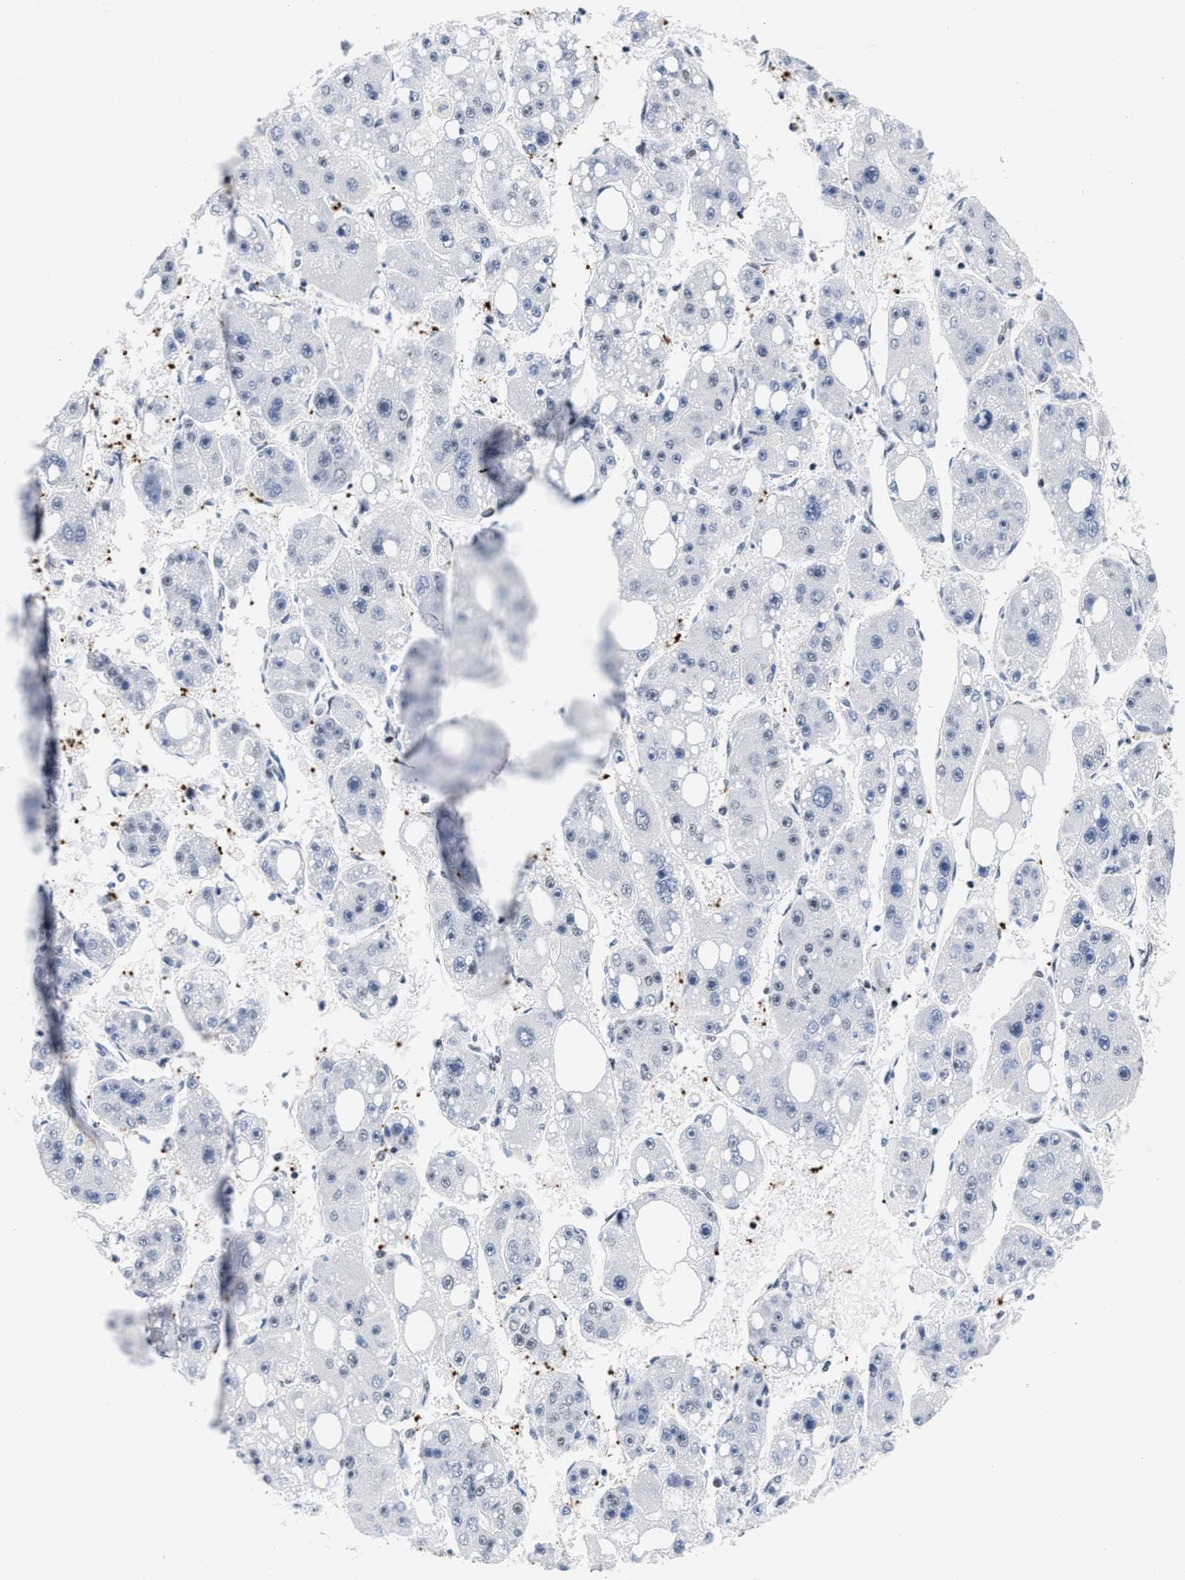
{"staining": {"intensity": "negative", "quantity": "none", "location": "none"}, "tissue": "liver cancer", "cell_type": "Tumor cells", "image_type": "cancer", "snomed": [{"axis": "morphology", "description": "Carcinoma, Hepatocellular, NOS"}, {"axis": "topography", "description": "Liver"}], "caption": "Protein analysis of liver cancer shows no significant staining in tumor cells.", "gene": "RAD21", "patient": {"sex": "female", "age": 61}}